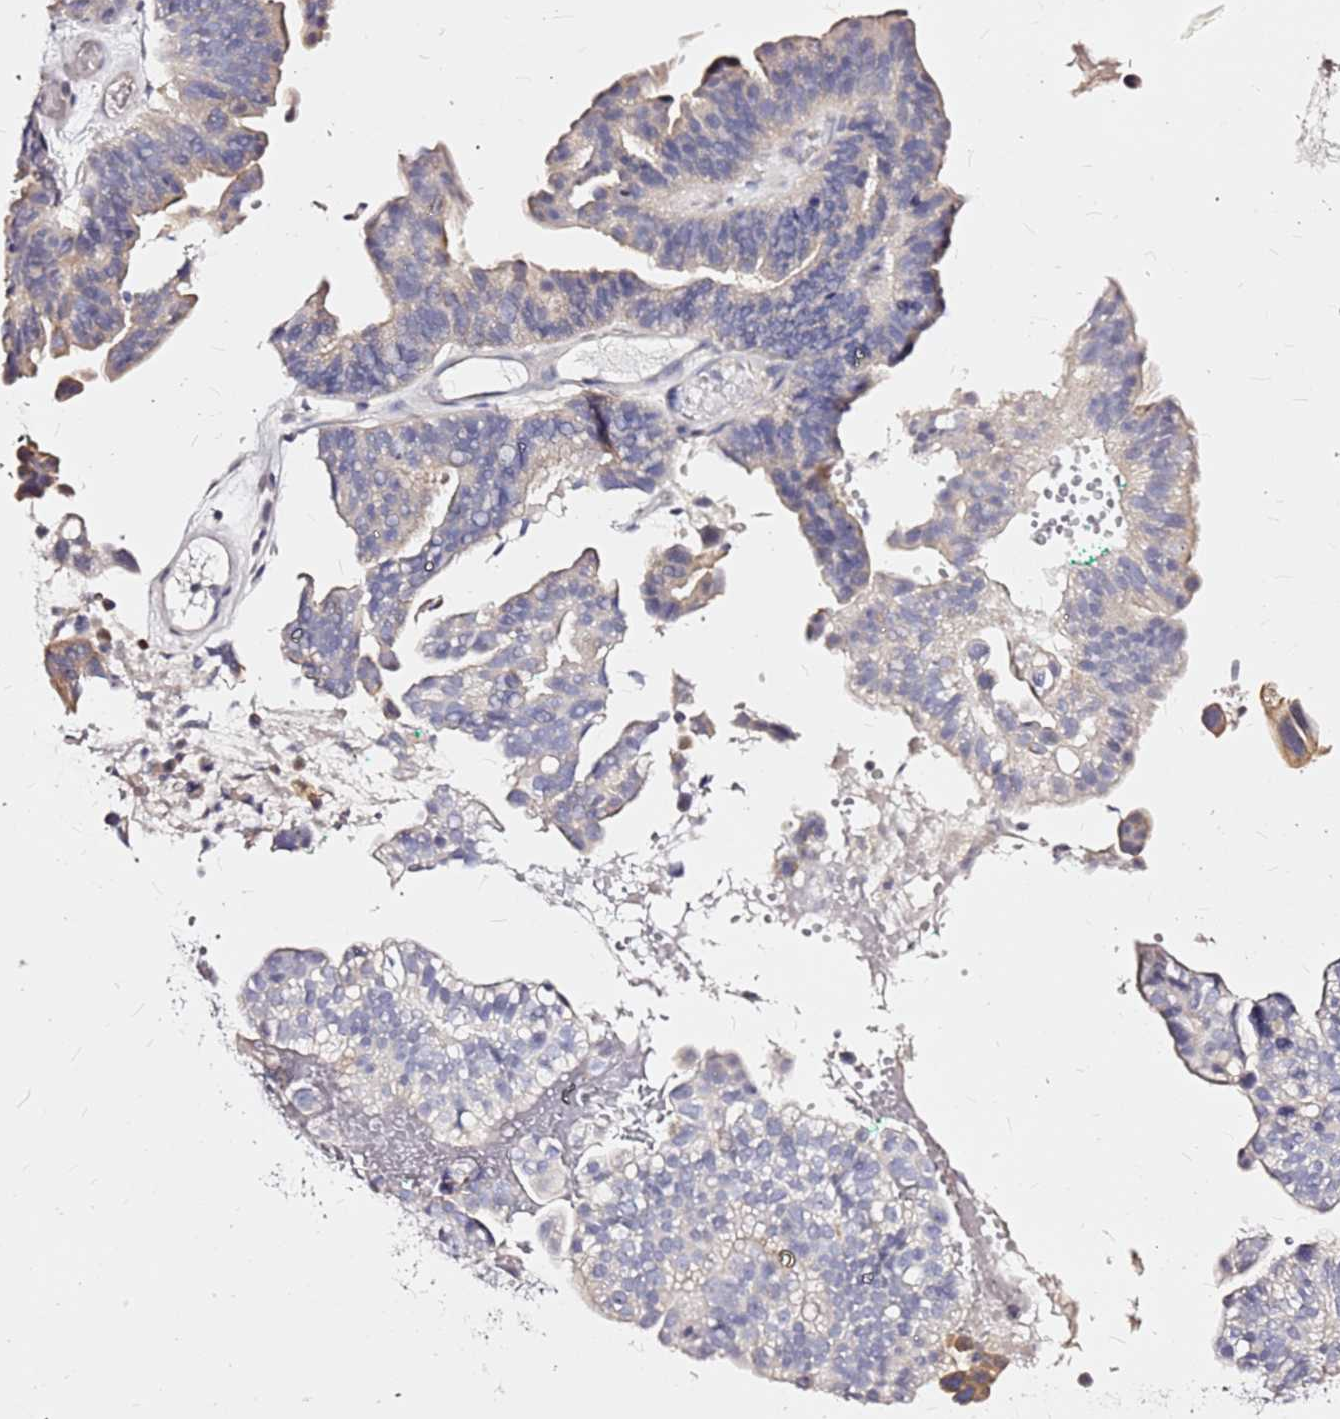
{"staining": {"intensity": "weak", "quantity": "<25%", "location": "cytoplasmic/membranous"}, "tissue": "ovarian cancer", "cell_type": "Tumor cells", "image_type": "cancer", "snomed": [{"axis": "morphology", "description": "Cystadenocarcinoma, serous, NOS"}, {"axis": "topography", "description": "Ovary"}], "caption": "Immunohistochemistry (IHC) photomicrograph of neoplastic tissue: ovarian serous cystadenocarcinoma stained with DAB demonstrates no significant protein expression in tumor cells.", "gene": "CASD1", "patient": {"sex": "female", "age": 56}}